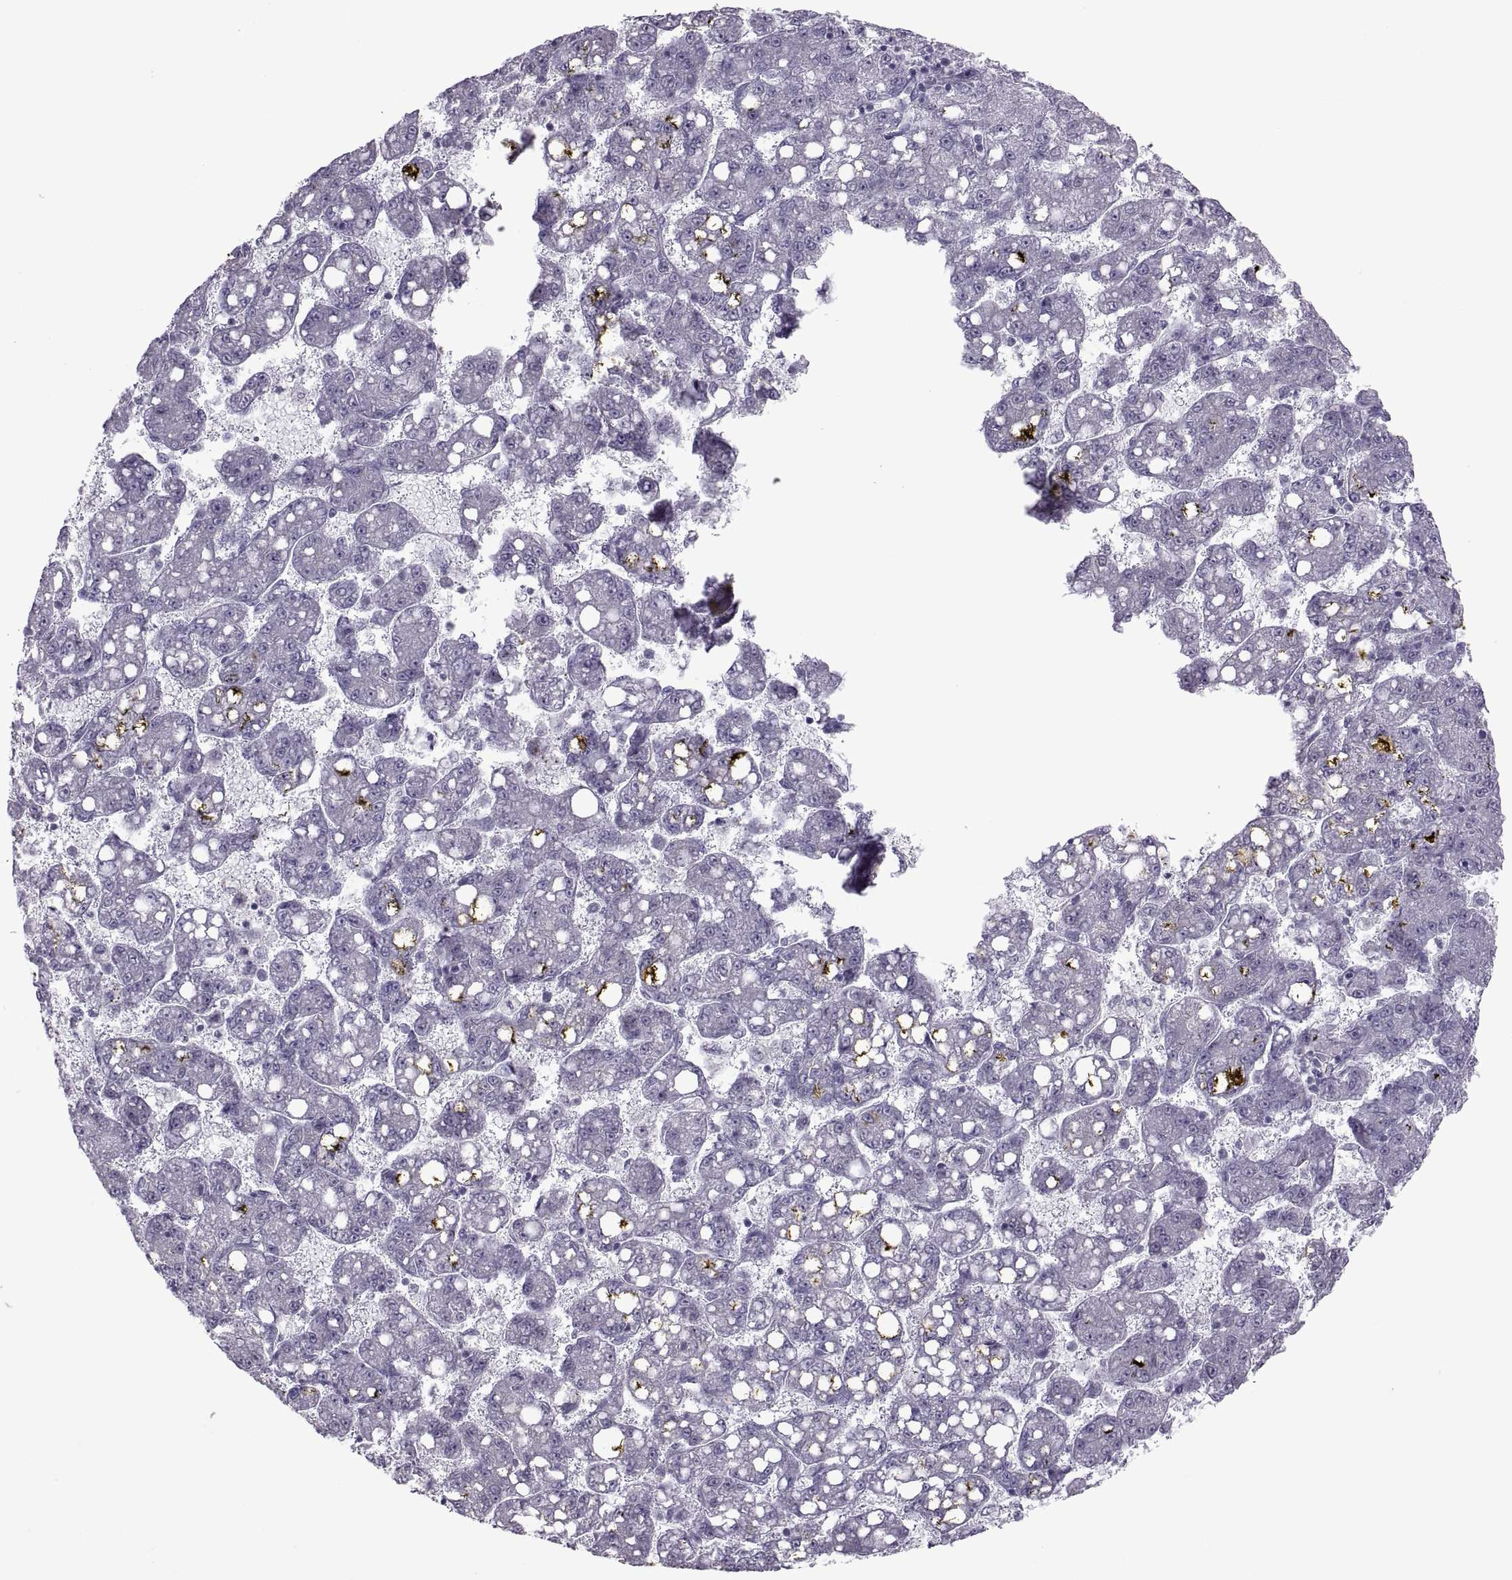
{"staining": {"intensity": "negative", "quantity": "none", "location": "none"}, "tissue": "liver cancer", "cell_type": "Tumor cells", "image_type": "cancer", "snomed": [{"axis": "morphology", "description": "Carcinoma, Hepatocellular, NOS"}, {"axis": "topography", "description": "Liver"}], "caption": "Human liver cancer stained for a protein using immunohistochemistry (IHC) demonstrates no staining in tumor cells.", "gene": "ASIC2", "patient": {"sex": "female", "age": 65}}